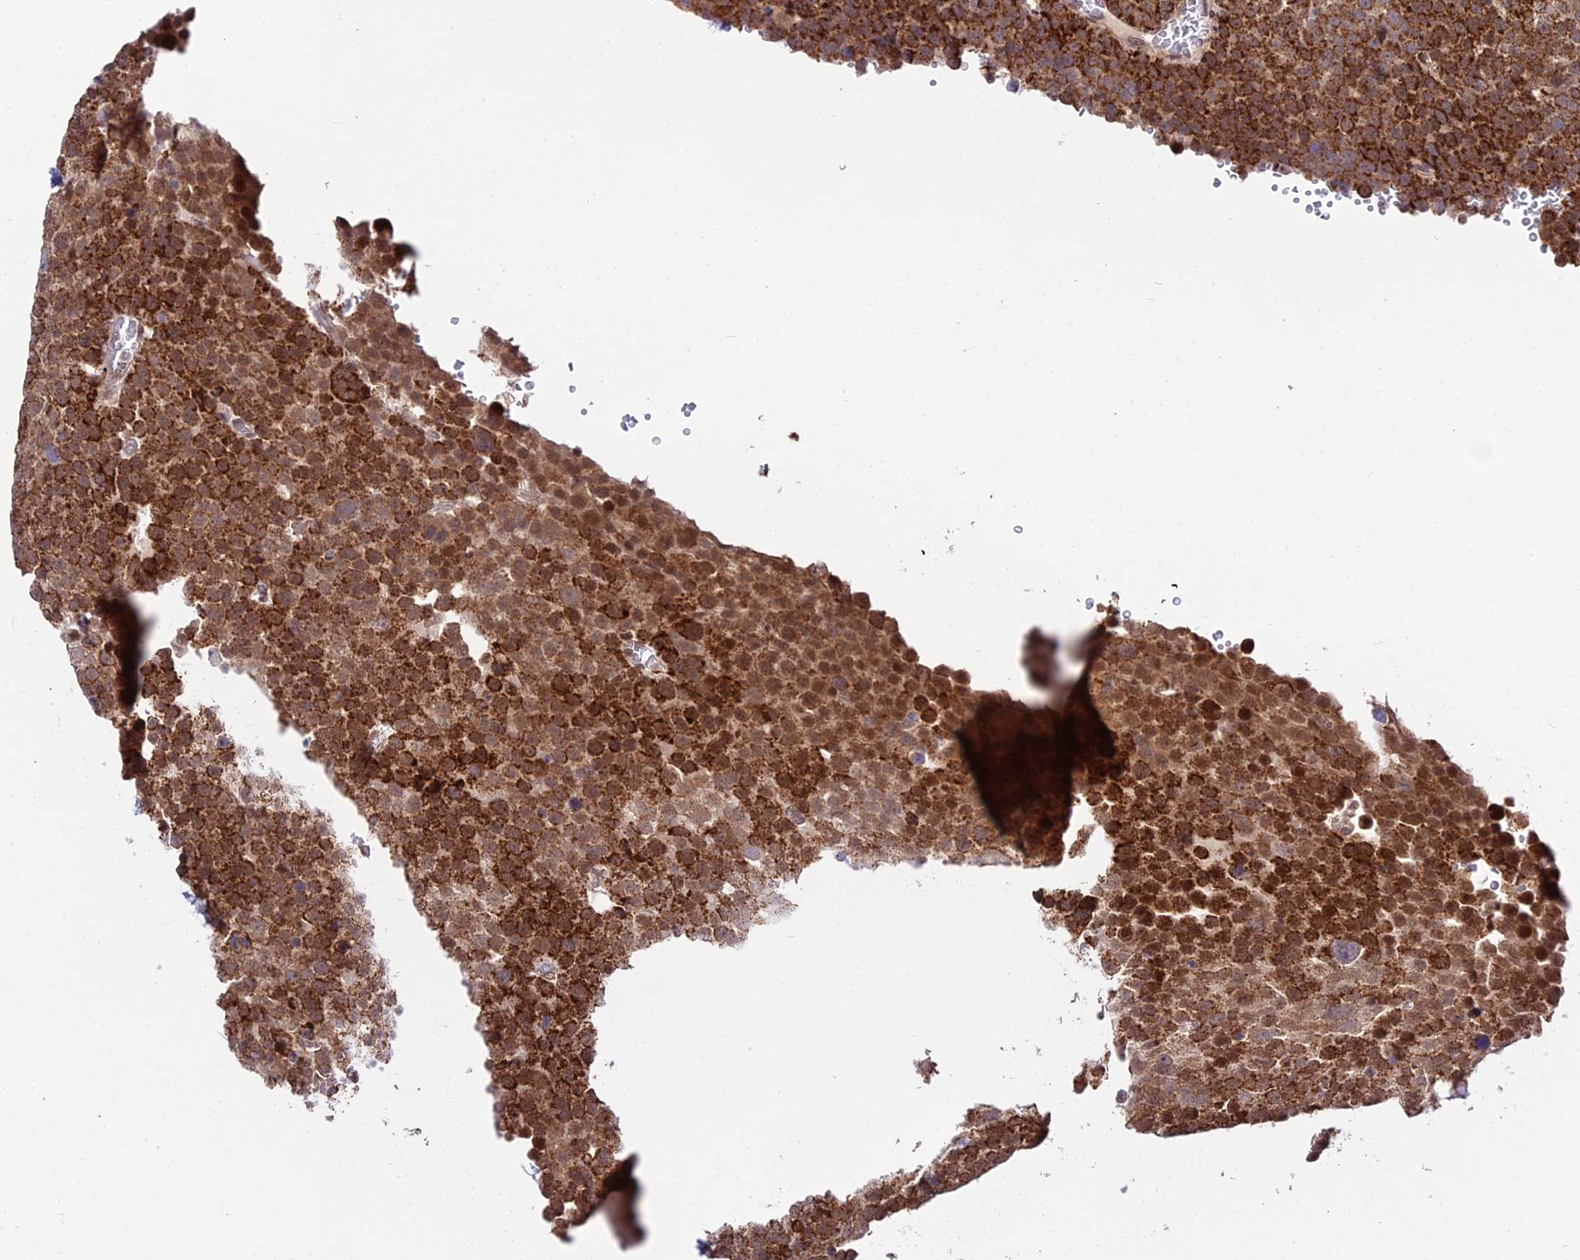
{"staining": {"intensity": "strong", "quantity": ">75%", "location": "cytoplasmic/membranous"}, "tissue": "testis cancer", "cell_type": "Tumor cells", "image_type": "cancer", "snomed": [{"axis": "morphology", "description": "Seminoma, NOS"}, {"axis": "topography", "description": "Testis"}], "caption": "Immunohistochemistry micrograph of testis cancer stained for a protein (brown), which demonstrates high levels of strong cytoplasmic/membranous expression in approximately >75% of tumor cells.", "gene": "CIB3", "patient": {"sex": "male", "age": 71}}